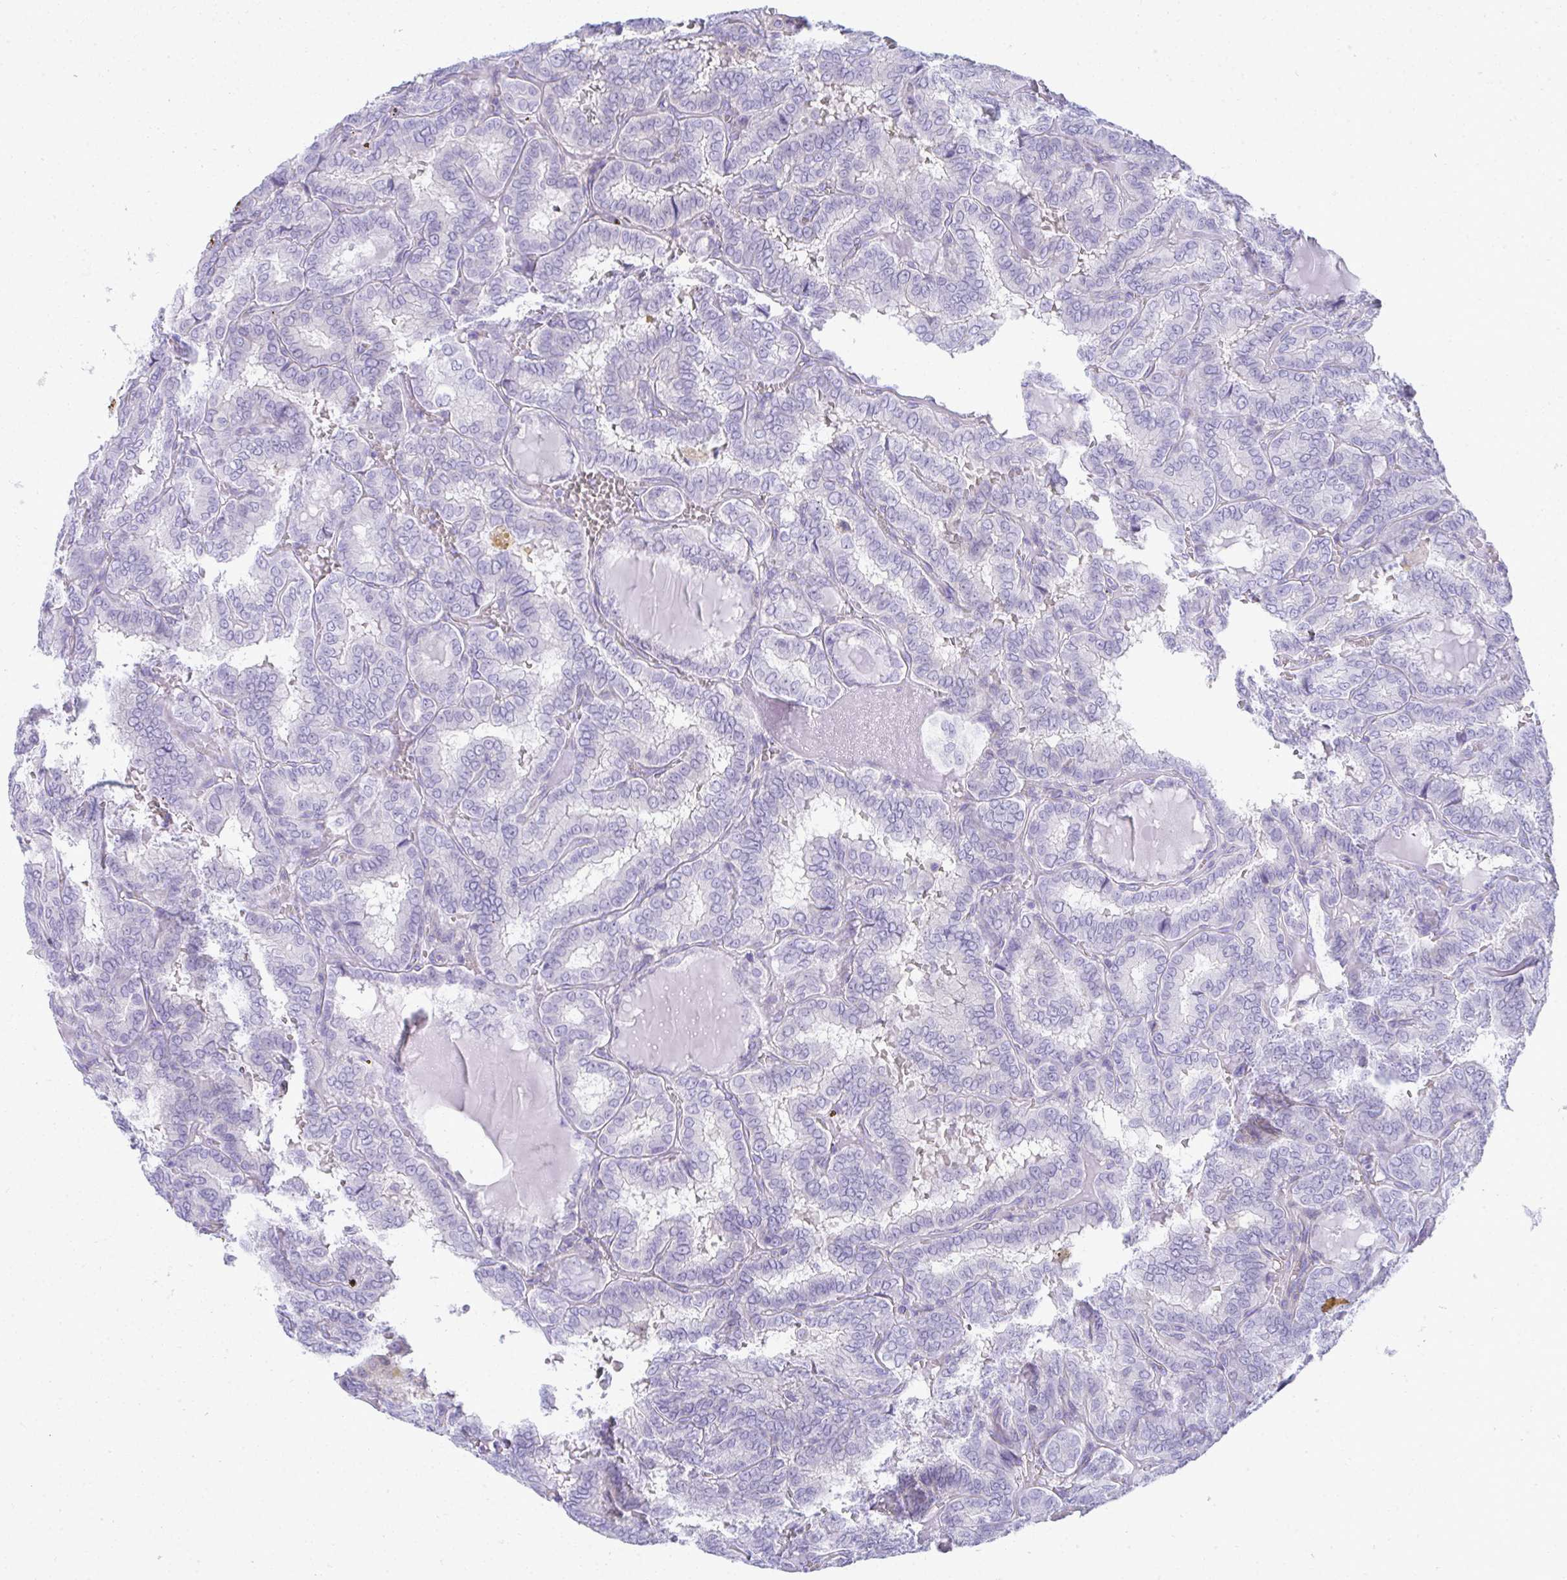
{"staining": {"intensity": "negative", "quantity": "none", "location": "none"}, "tissue": "thyroid cancer", "cell_type": "Tumor cells", "image_type": "cancer", "snomed": [{"axis": "morphology", "description": "Papillary adenocarcinoma, NOS"}, {"axis": "topography", "description": "Thyroid gland"}], "caption": "Immunohistochemistry micrograph of human papillary adenocarcinoma (thyroid) stained for a protein (brown), which displays no positivity in tumor cells. The staining was performed using DAB to visualize the protein expression in brown, while the nuclei were stained in blue with hematoxylin (Magnification: 20x).", "gene": "PUS7L", "patient": {"sex": "female", "age": 46}}